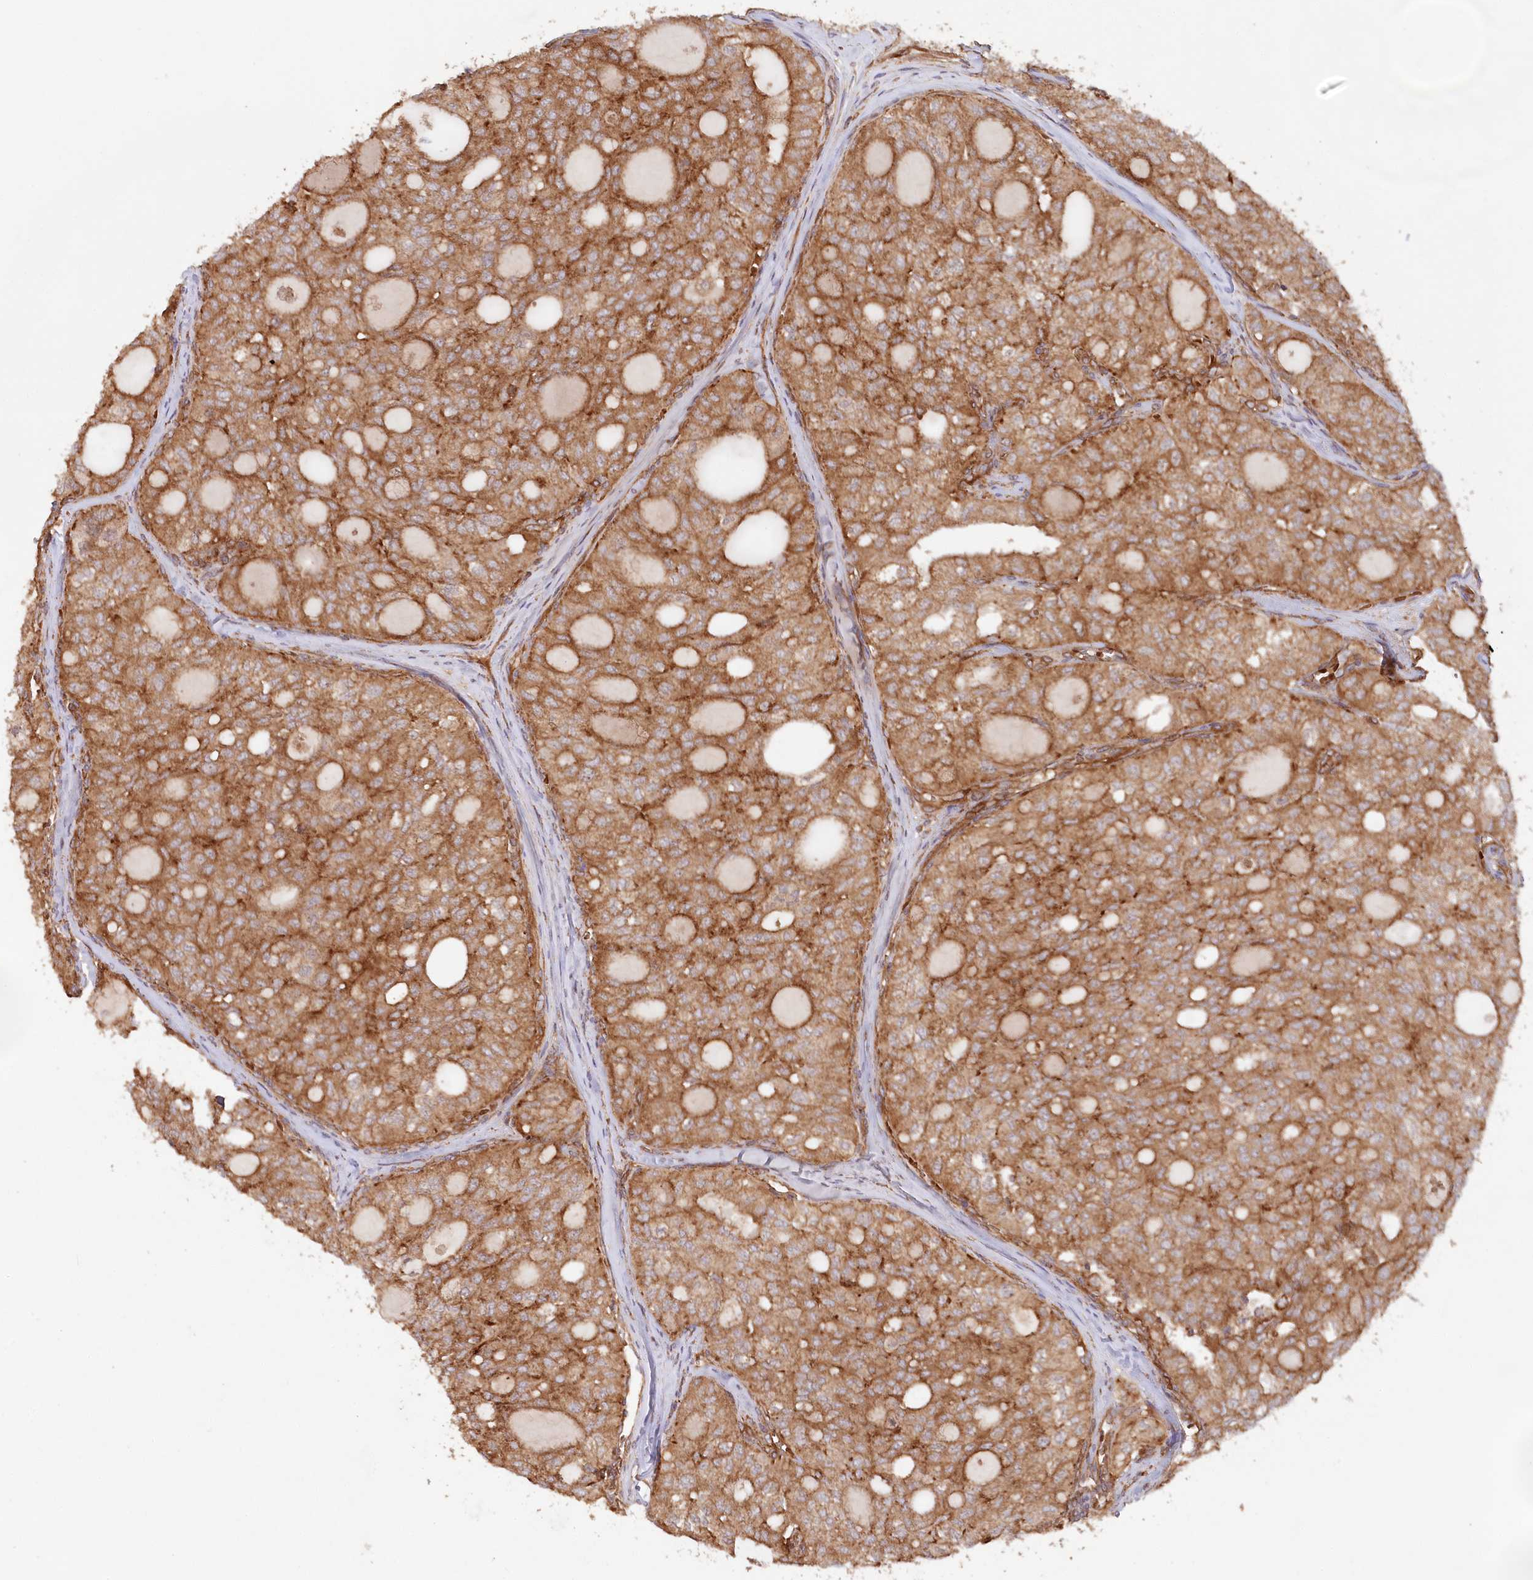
{"staining": {"intensity": "moderate", "quantity": ">75%", "location": "cytoplasmic/membranous"}, "tissue": "thyroid cancer", "cell_type": "Tumor cells", "image_type": "cancer", "snomed": [{"axis": "morphology", "description": "Follicular adenoma carcinoma, NOS"}, {"axis": "topography", "description": "Thyroid gland"}], "caption": "An image showing moderate cytoplasmic/membranous expression in about >75% of tumor cells in follicular adenoma carcinoma (thyroid), as visualized by brown immunohistochemical staining.", "gene": "PAIP2", "patient": {"sex": "male", "age": 75}}